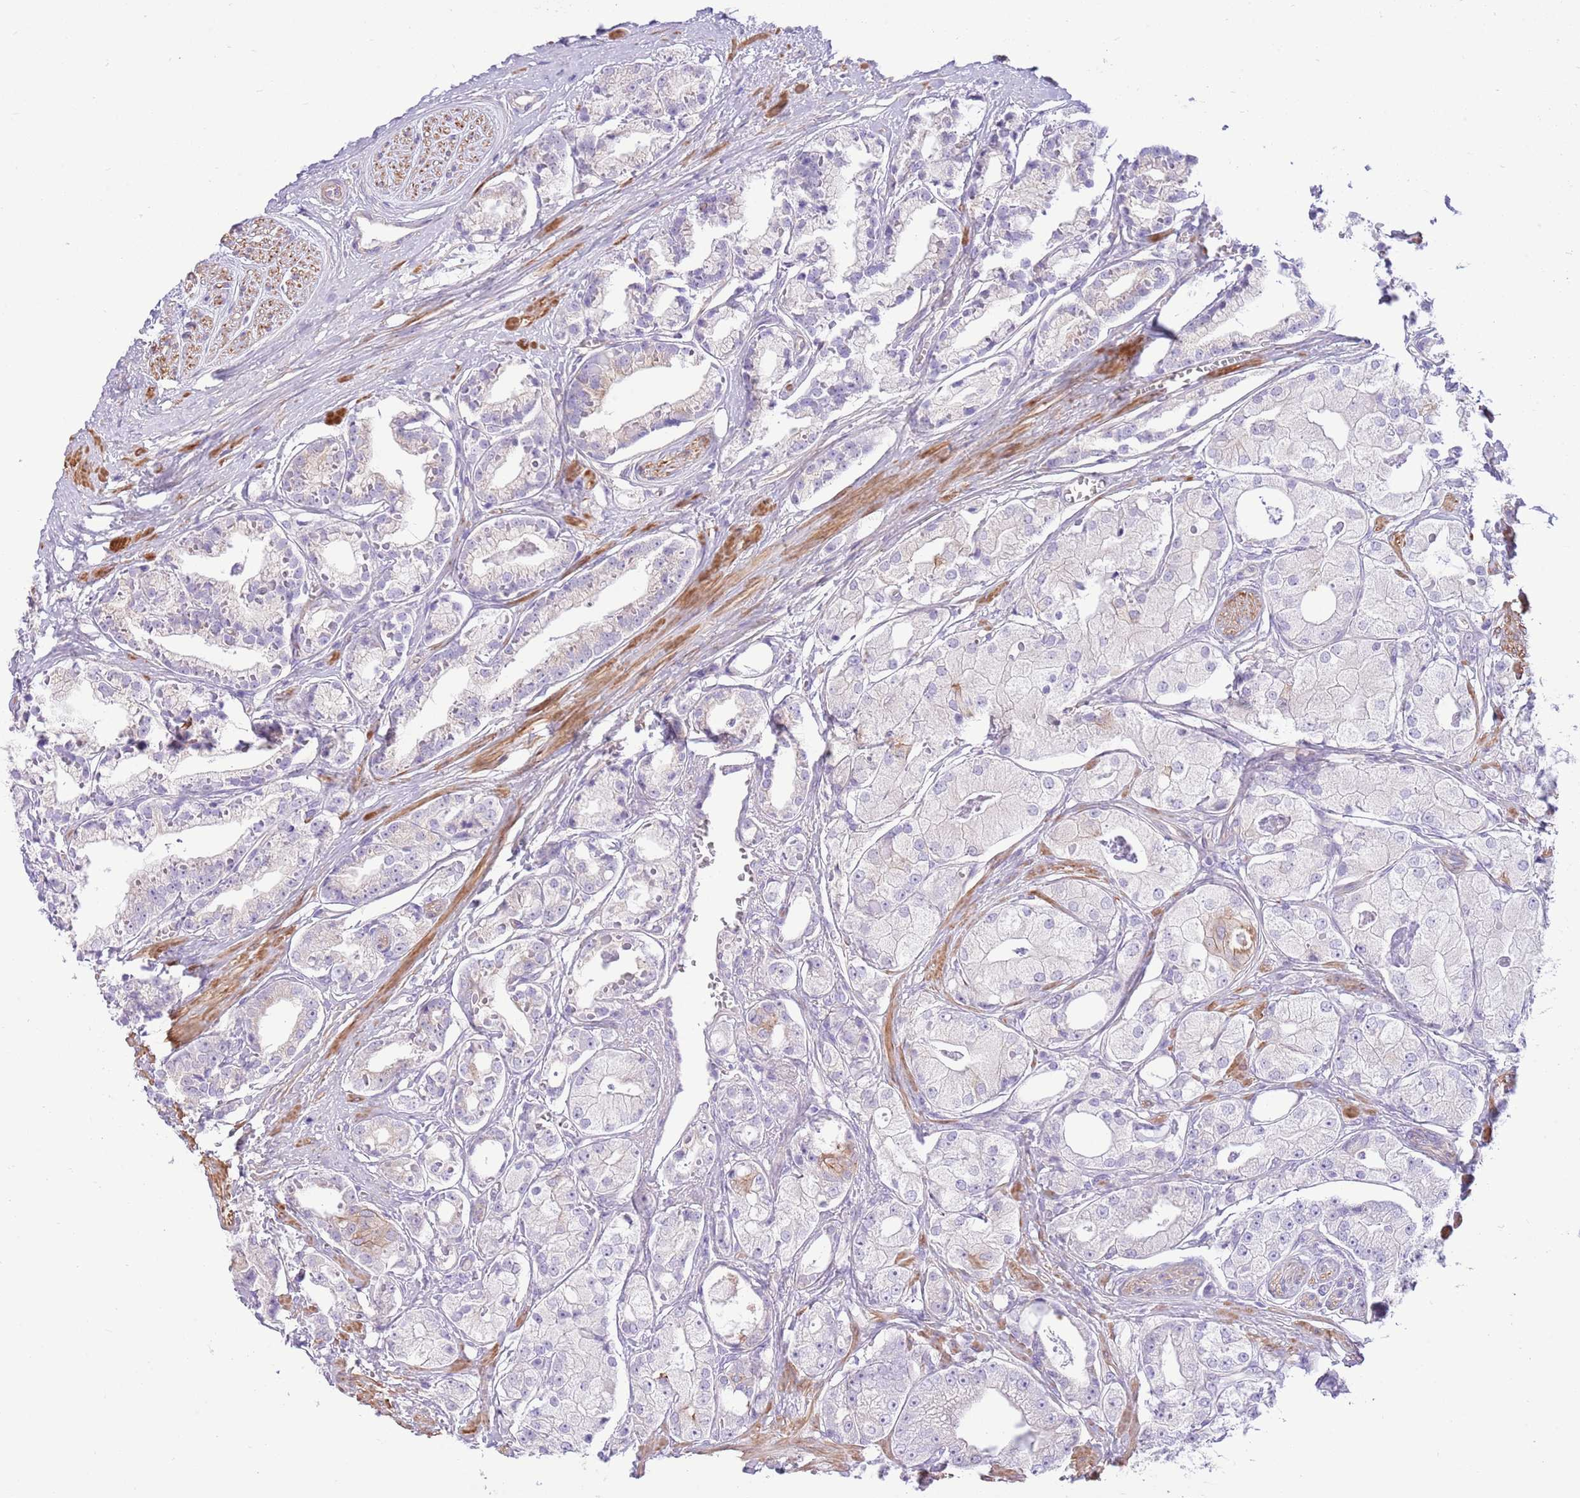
{"staining": {"intensity": "weak", "quantity": "<25%", "location": "cytoplasmic/membranous"}, "tissue": "prostate cancer", "cell_type": "Tumor cells", "image_type": "cancer", "snomed": [{"axis": "morphology", "description": "Adenocarcinoma, High grade"}, {"axis": "topography", "description": "Prostate"}], "caption": "IHC photomicrograph of human adenocarcinoma (high-grade) (prostate) stained for a protein (brown), which exhibits no staining in tumor cells.", "gene": "ZC4H2", "patient": {"sex": "male", "age": 71}}